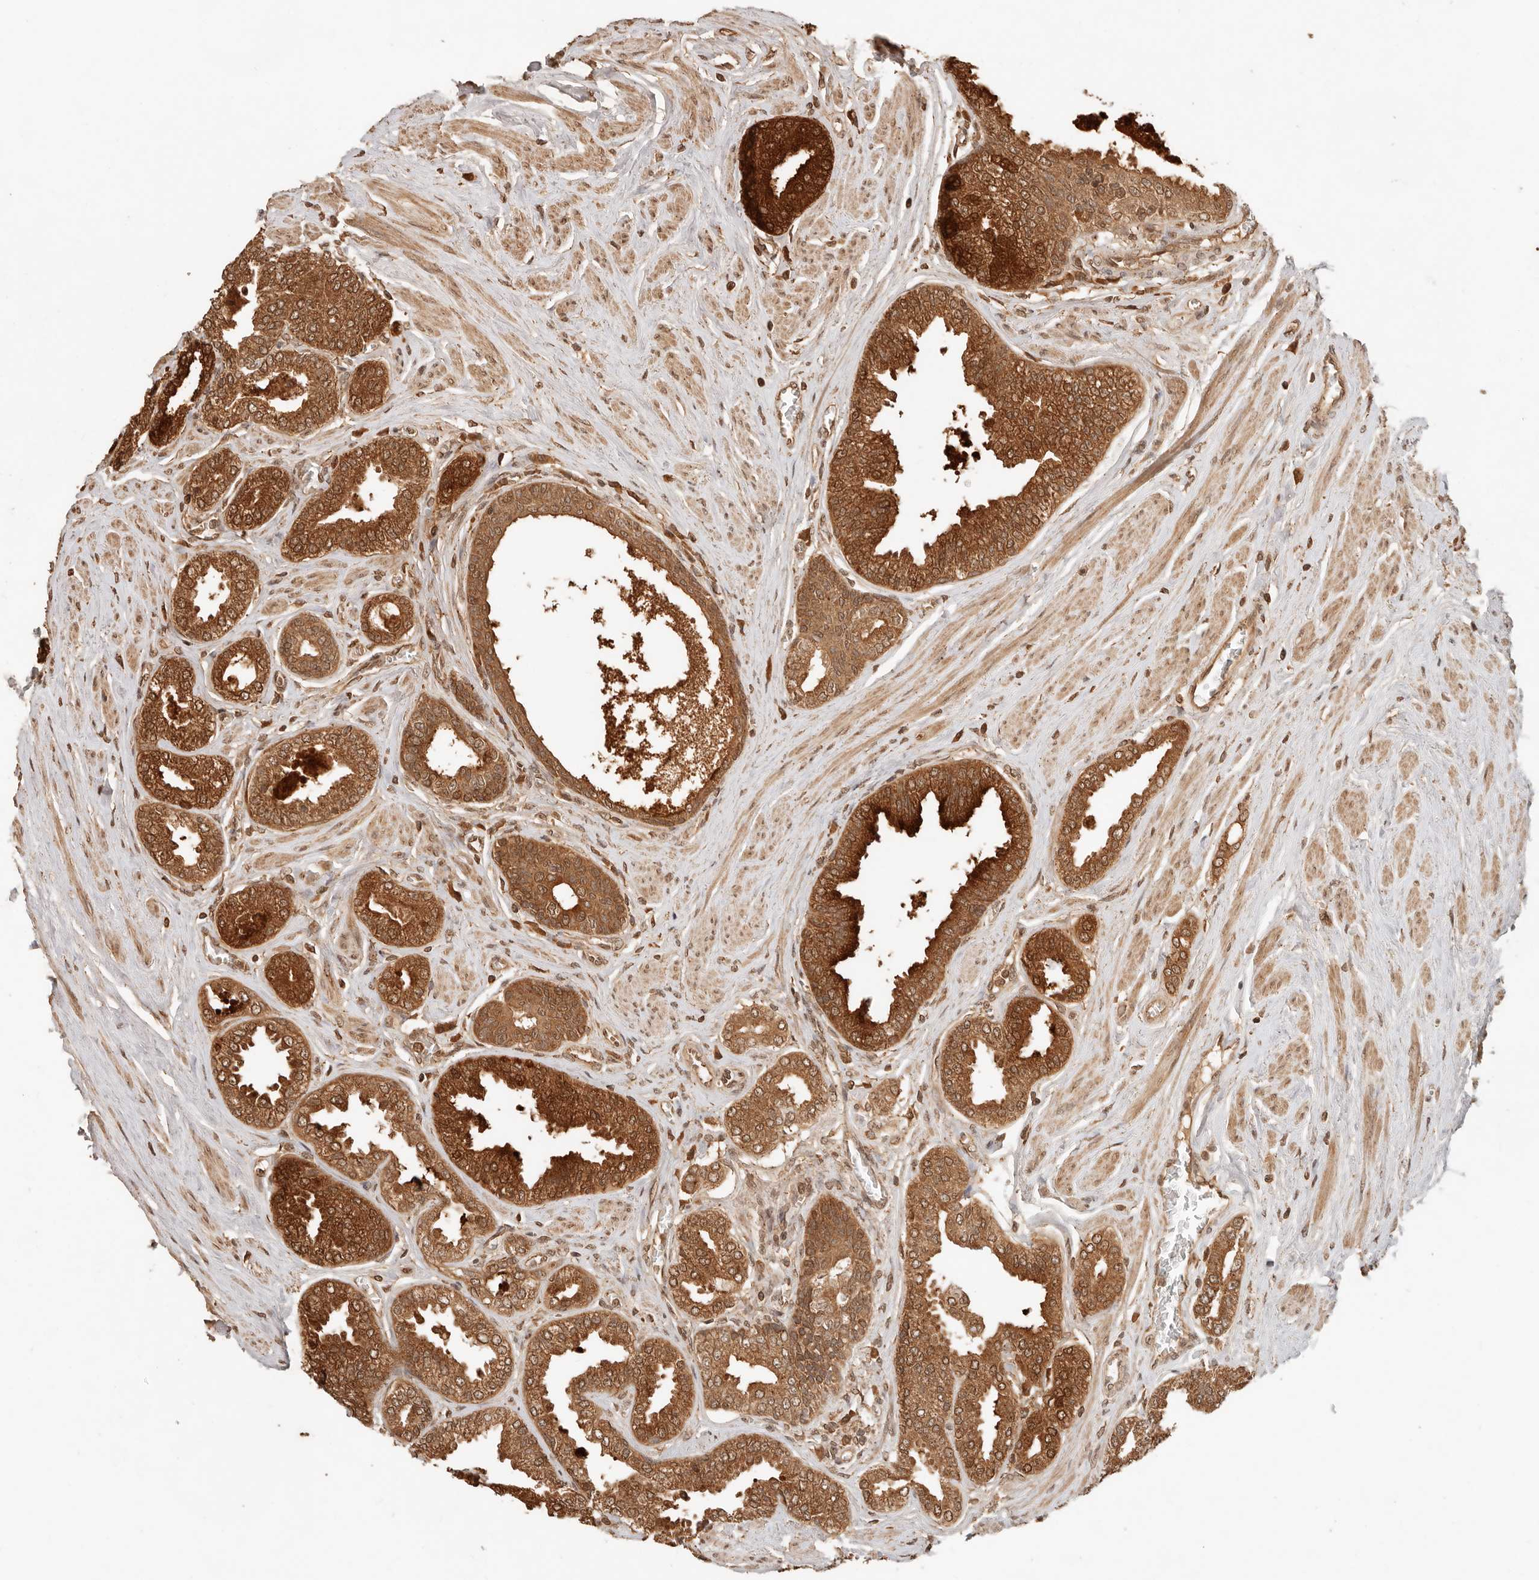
{"staining": {"intensity": "strong", "quantity": ">75%", "location": "cytoplasmic/membranous"}, "tissue": "prostate cancer", "cell_type": "Tumor cells", "image_type": "cancer", "snomed": [{"axis": "morphology", "description": "Adenocarcinoma, Low grade"}, {"axis": "topography", "description": "Prostate"}], "caption": "Adenocarcinoma (low-grade) (prostate) was stained to show a protein in brown. There is high levels of strong cytoplasmic/membranous staining in approximately >75% of tumor cells.", "gene": "LMO4", "patient": {"sex": "male", "age": 63}}